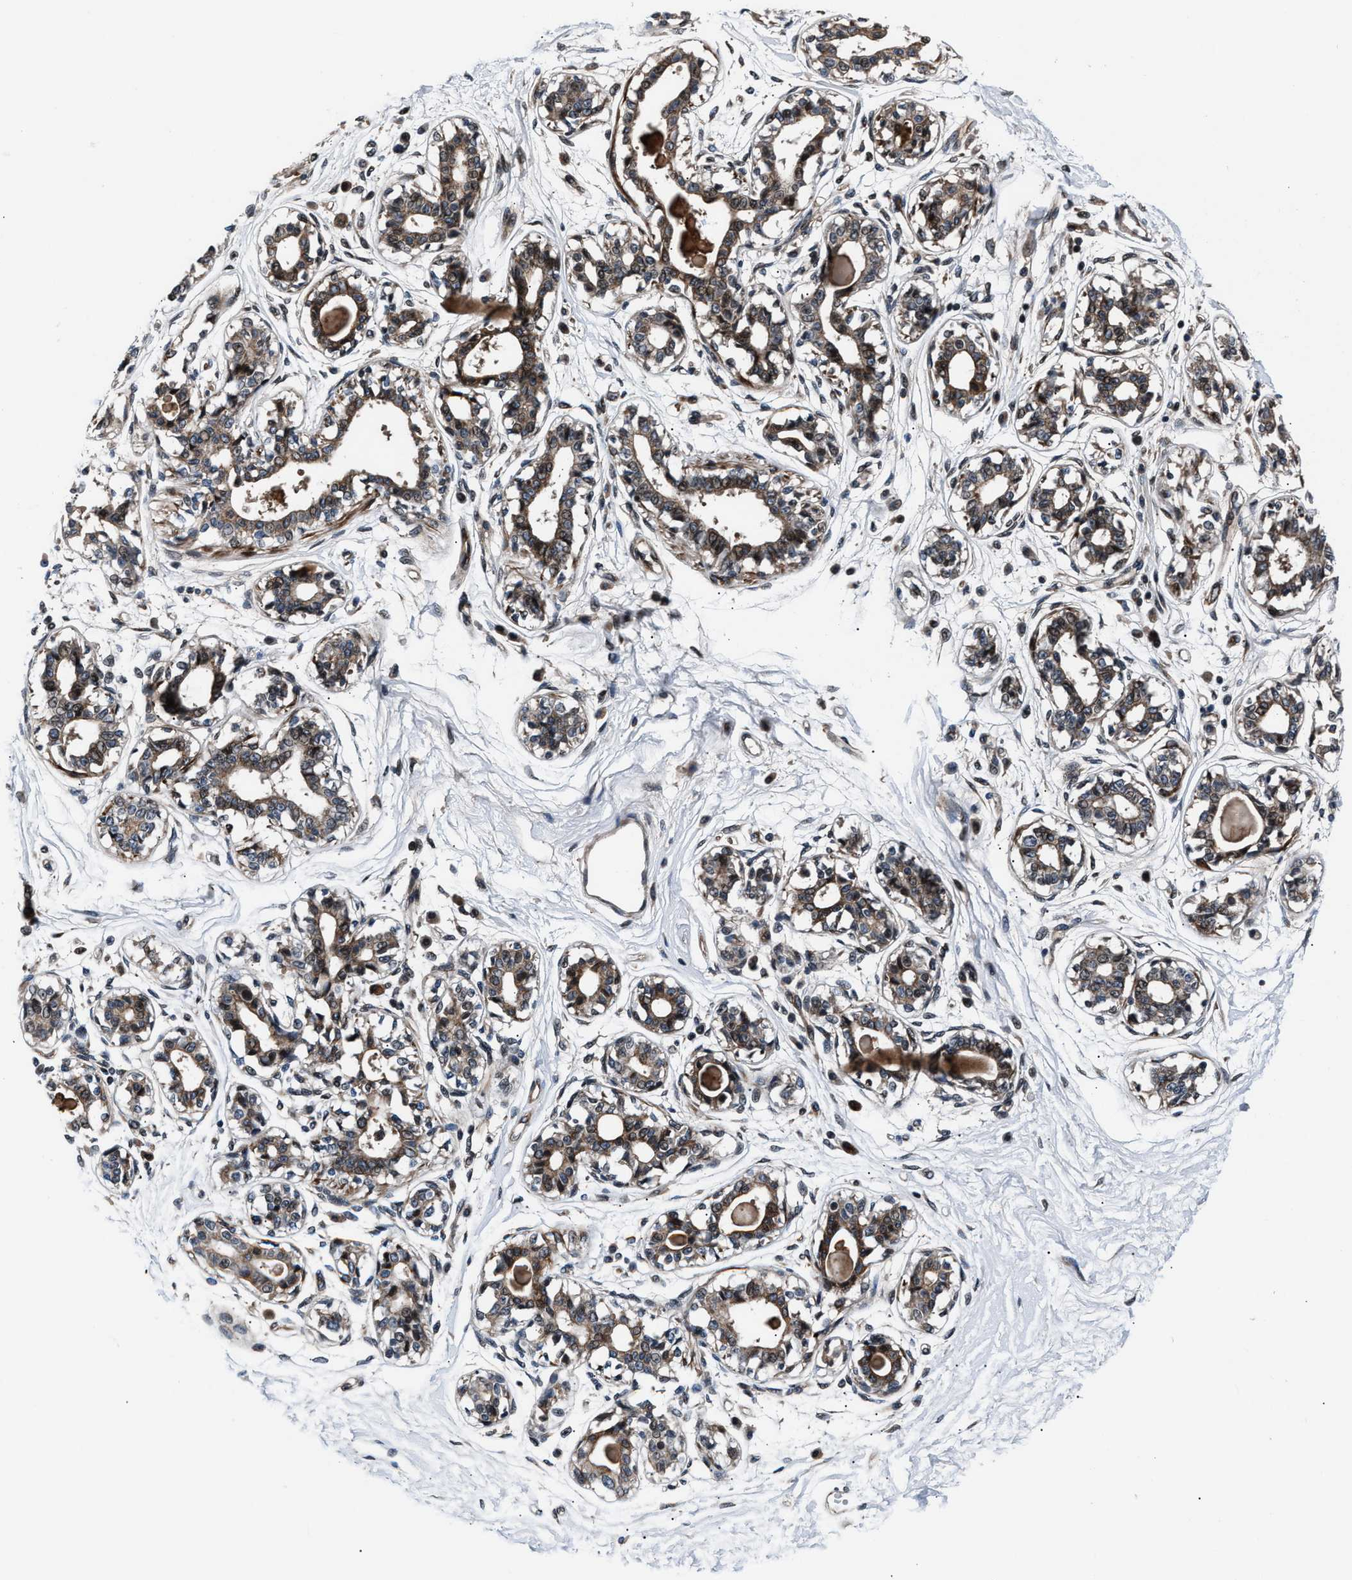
{"staining": {"intensity": "weak", "quantity": ">75%", "location": "cytoplasmic/membranous"}, "tissue": "breast", "cell_type": "Adipocytes", "image_type": "normal", "snomed": [{"axis": "morphology", "description": "Normal tissue, NOS"}, {"axis": "topography", "description": "Breast"}], "caption": "High-magnification brightfield microscopy of unremarkable breast stained with DAB (3,3'-diaminobenzidine) (brown) and counterstained with hematoxylin (blue). adipocytes exhibit weak cytoplasmic/membranous staining is identified in approximately>75% of cells. The staining was performed using DAB, with brown indicating positive protein expression. Nuclei are stained blue with hematoxylin.", "gene": "DYNC2I1", "patient": {"sex": "female", "age": 45}}